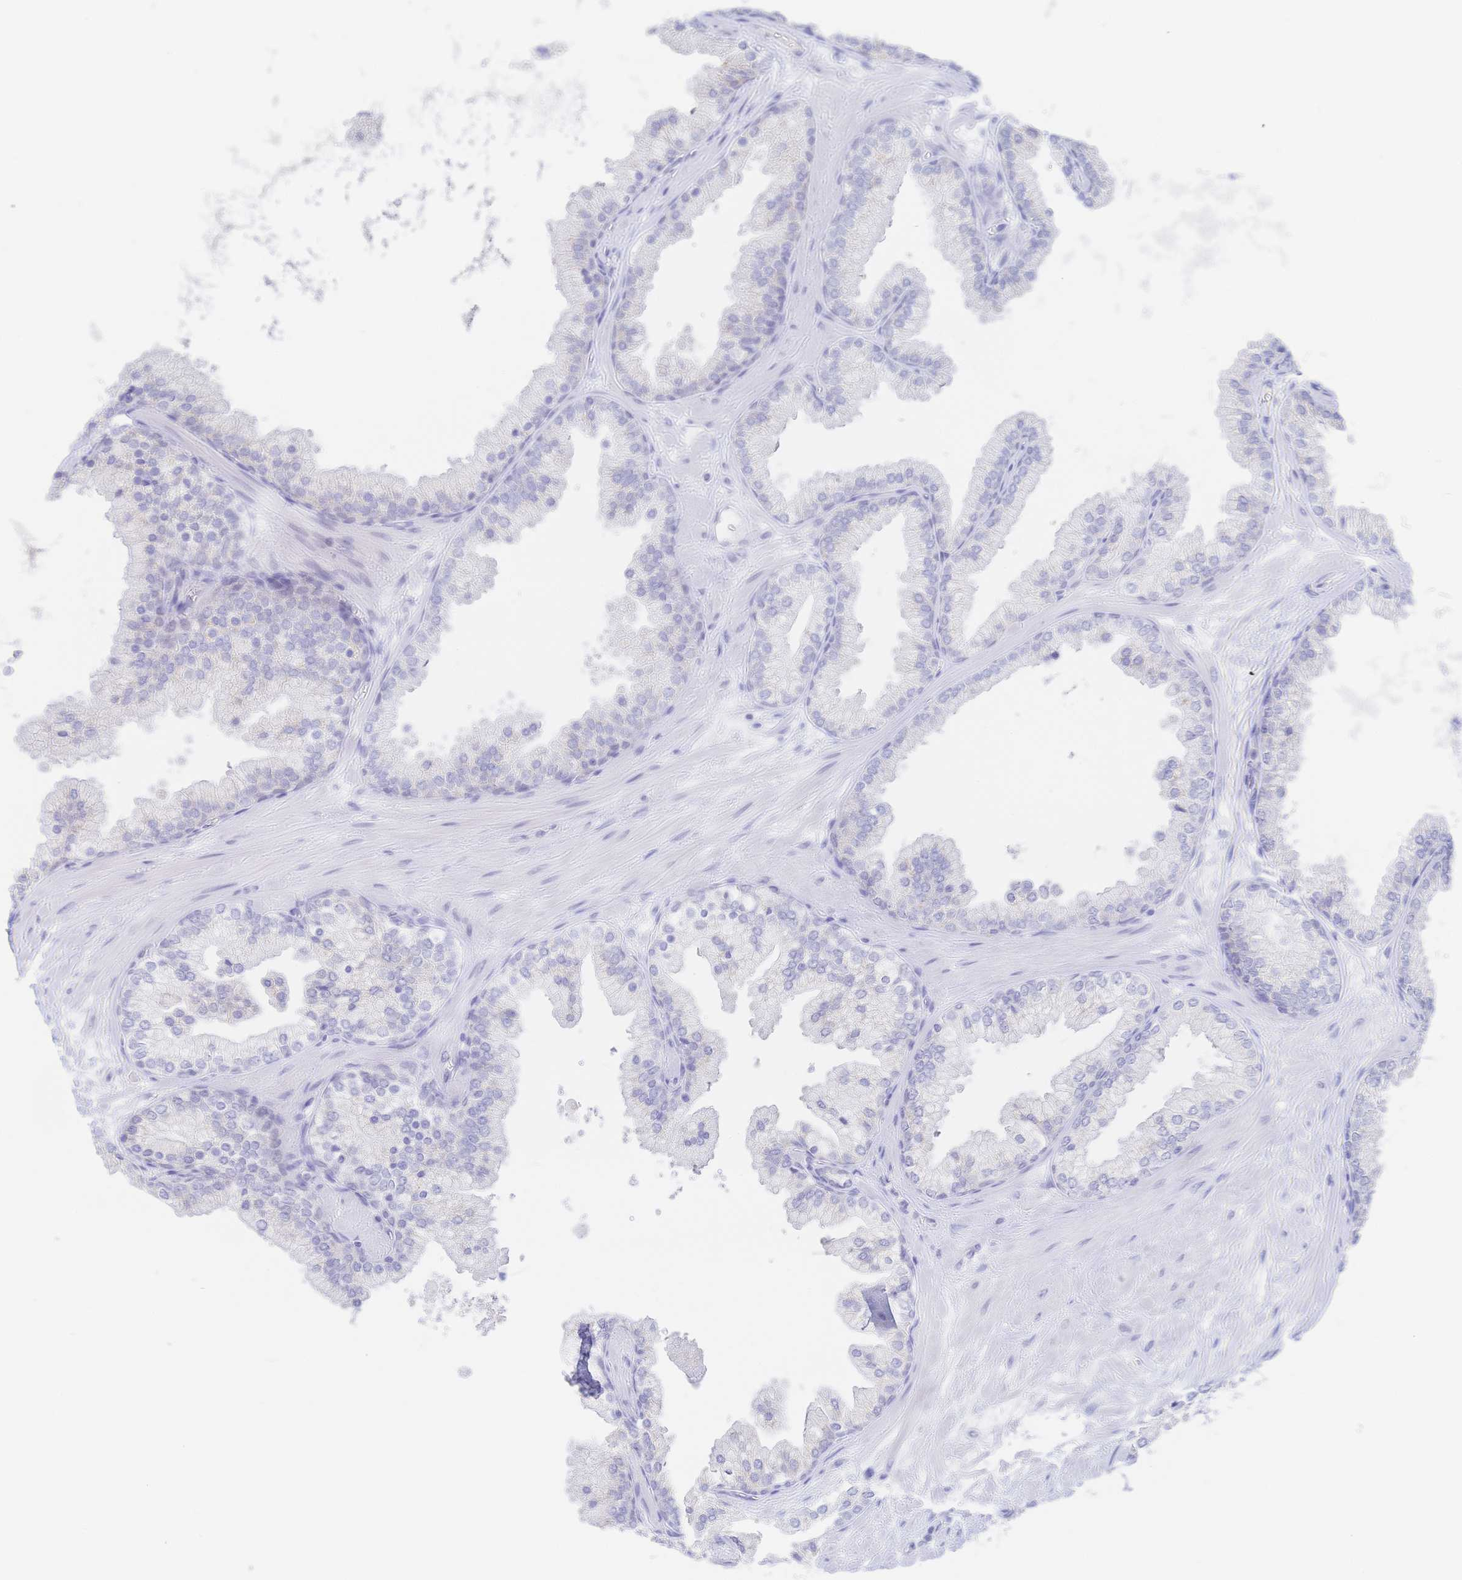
{"staining": {"intensity": "negative", "quantity": "none", "location": "none"}, "tissue": "prostate", "cell_type": "Glandular cells", "image_type": "normal", "snomed": [{"axis": "morphology", "description": "Normal tissue, NOS"}, {"axis": "topography", "description": "Prostate"}, {"axis": "topography", "description": "Peripheral nerve tissue"}], "caption": "The histopathology image shows no significant expression in glandular cells of prostate. (DAB IHC with hematoxylin counter stain).", "gene": "SIAH3", "patient": {"sex": "male", "age": 61}}